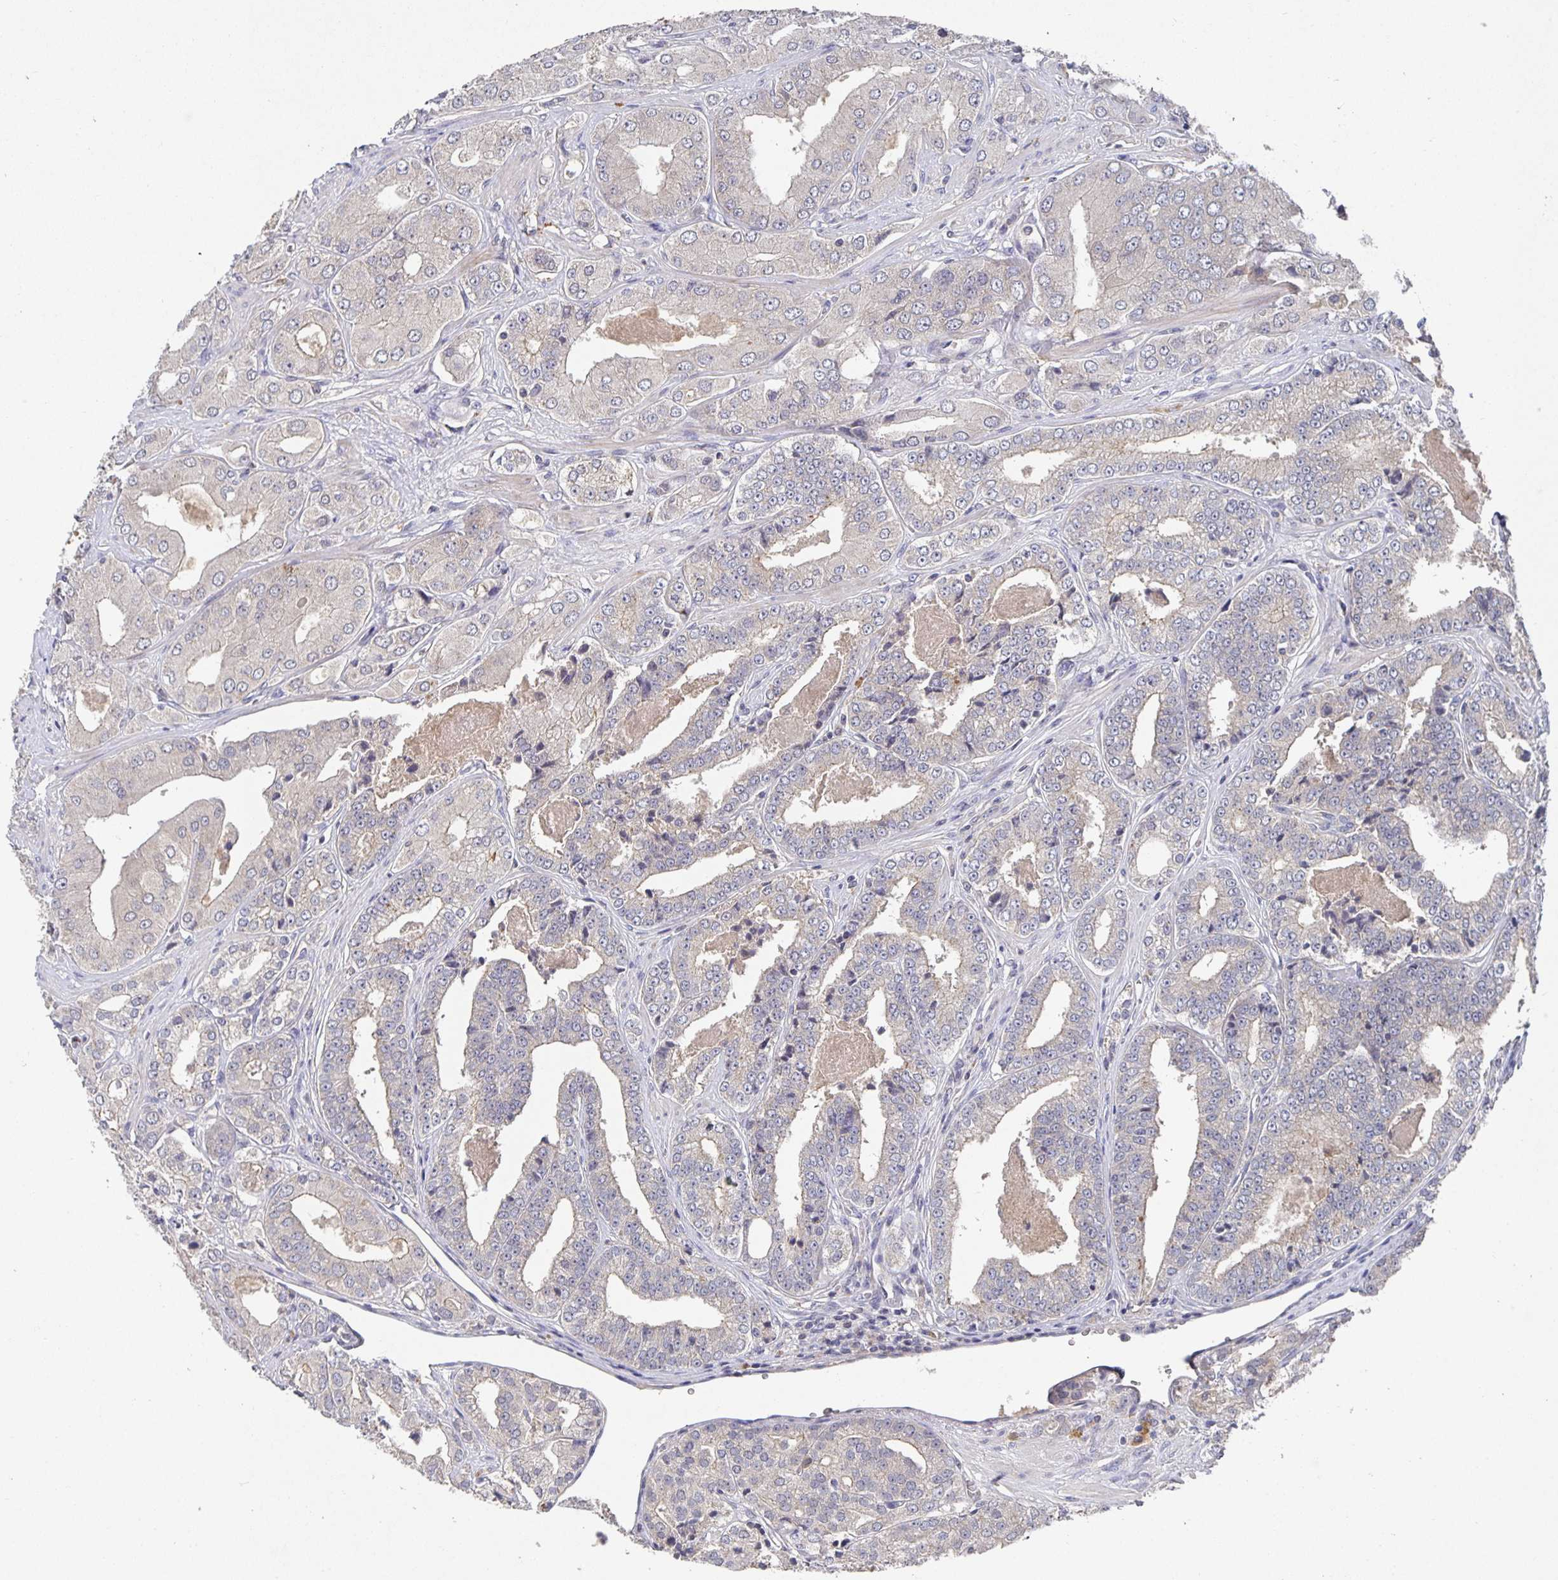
{"staining": {"intensity": "negative", "quantity": "none", "location": "none"}, "tissue": "prostate cancer", "cell_type": "Tumor cells", "image_type": "cancer", "snomed": [{"axis": "morphology", "description": "Adenocarcinoma, Low grade"}, {"axis": "topography", "description": "Prostate"}], "caption": "Histopathology image shows no protein staining in tumor cells of prostate cancer (low-grade adenocarcinoma) tissue.", "gene": "HEPN1", "patient": {"sex": "male", "age": 60}}